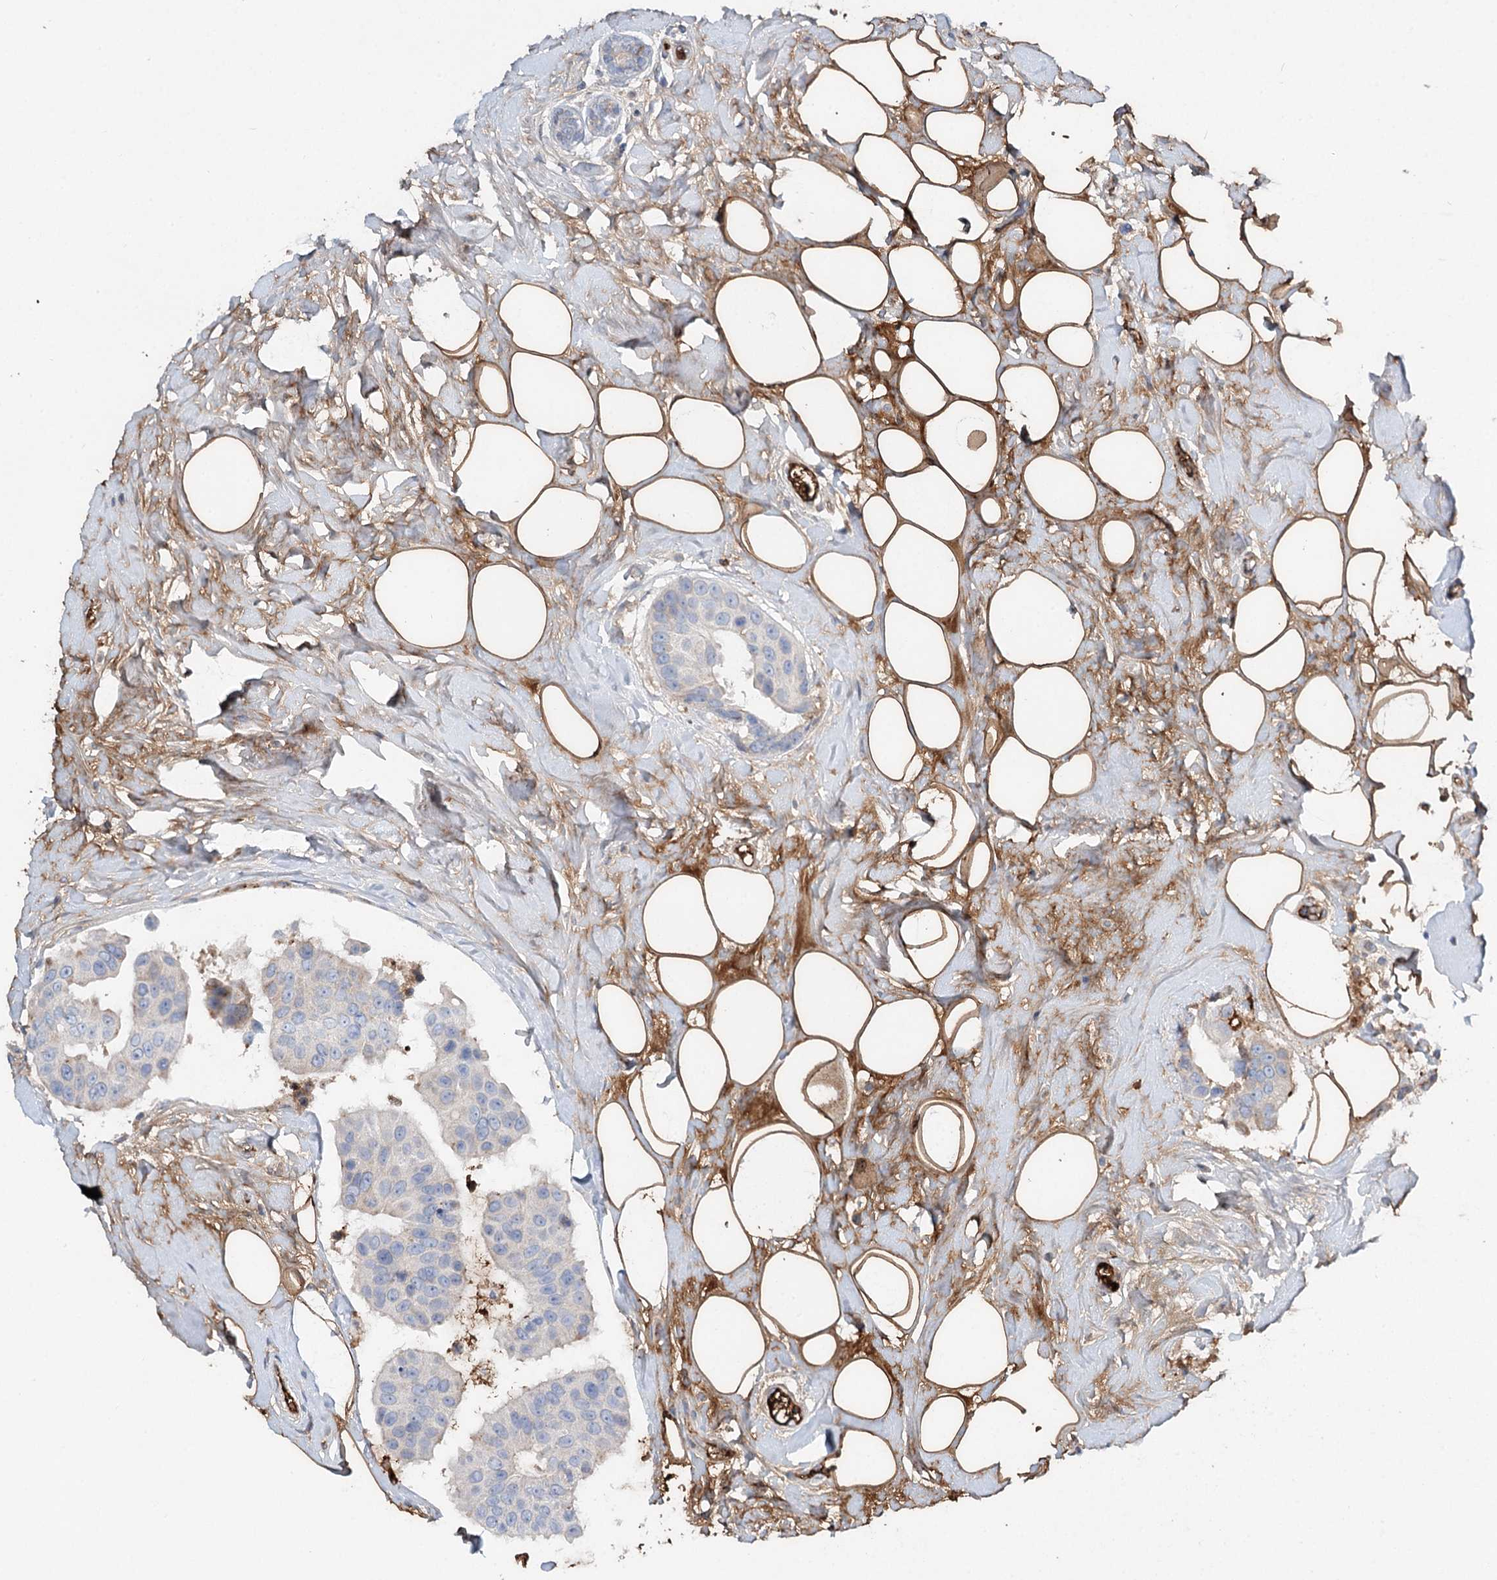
{"staining": {"intensity": "negative", "quantity": "none", "location": "none"}, "tissue": "breast cancer", "cell_type": "Tumor cells", "image_type": "cancer", "snomed": [{"axis": "morphology", "description": "Normal tissue, NOS"}, {"axis": "morphology", "description": "Duct carcinoma"}, {"axis": "topography", "description": "Breast"}], "caption": "Immunohistochemistry (IHC) photomicrograph of human breast invasive ductal carcinoma stained for a protein (brown), which shows no positivity in tumor cells.", "gene": "ALKBH8", "patient": {"sex": "female", "age": 39}}